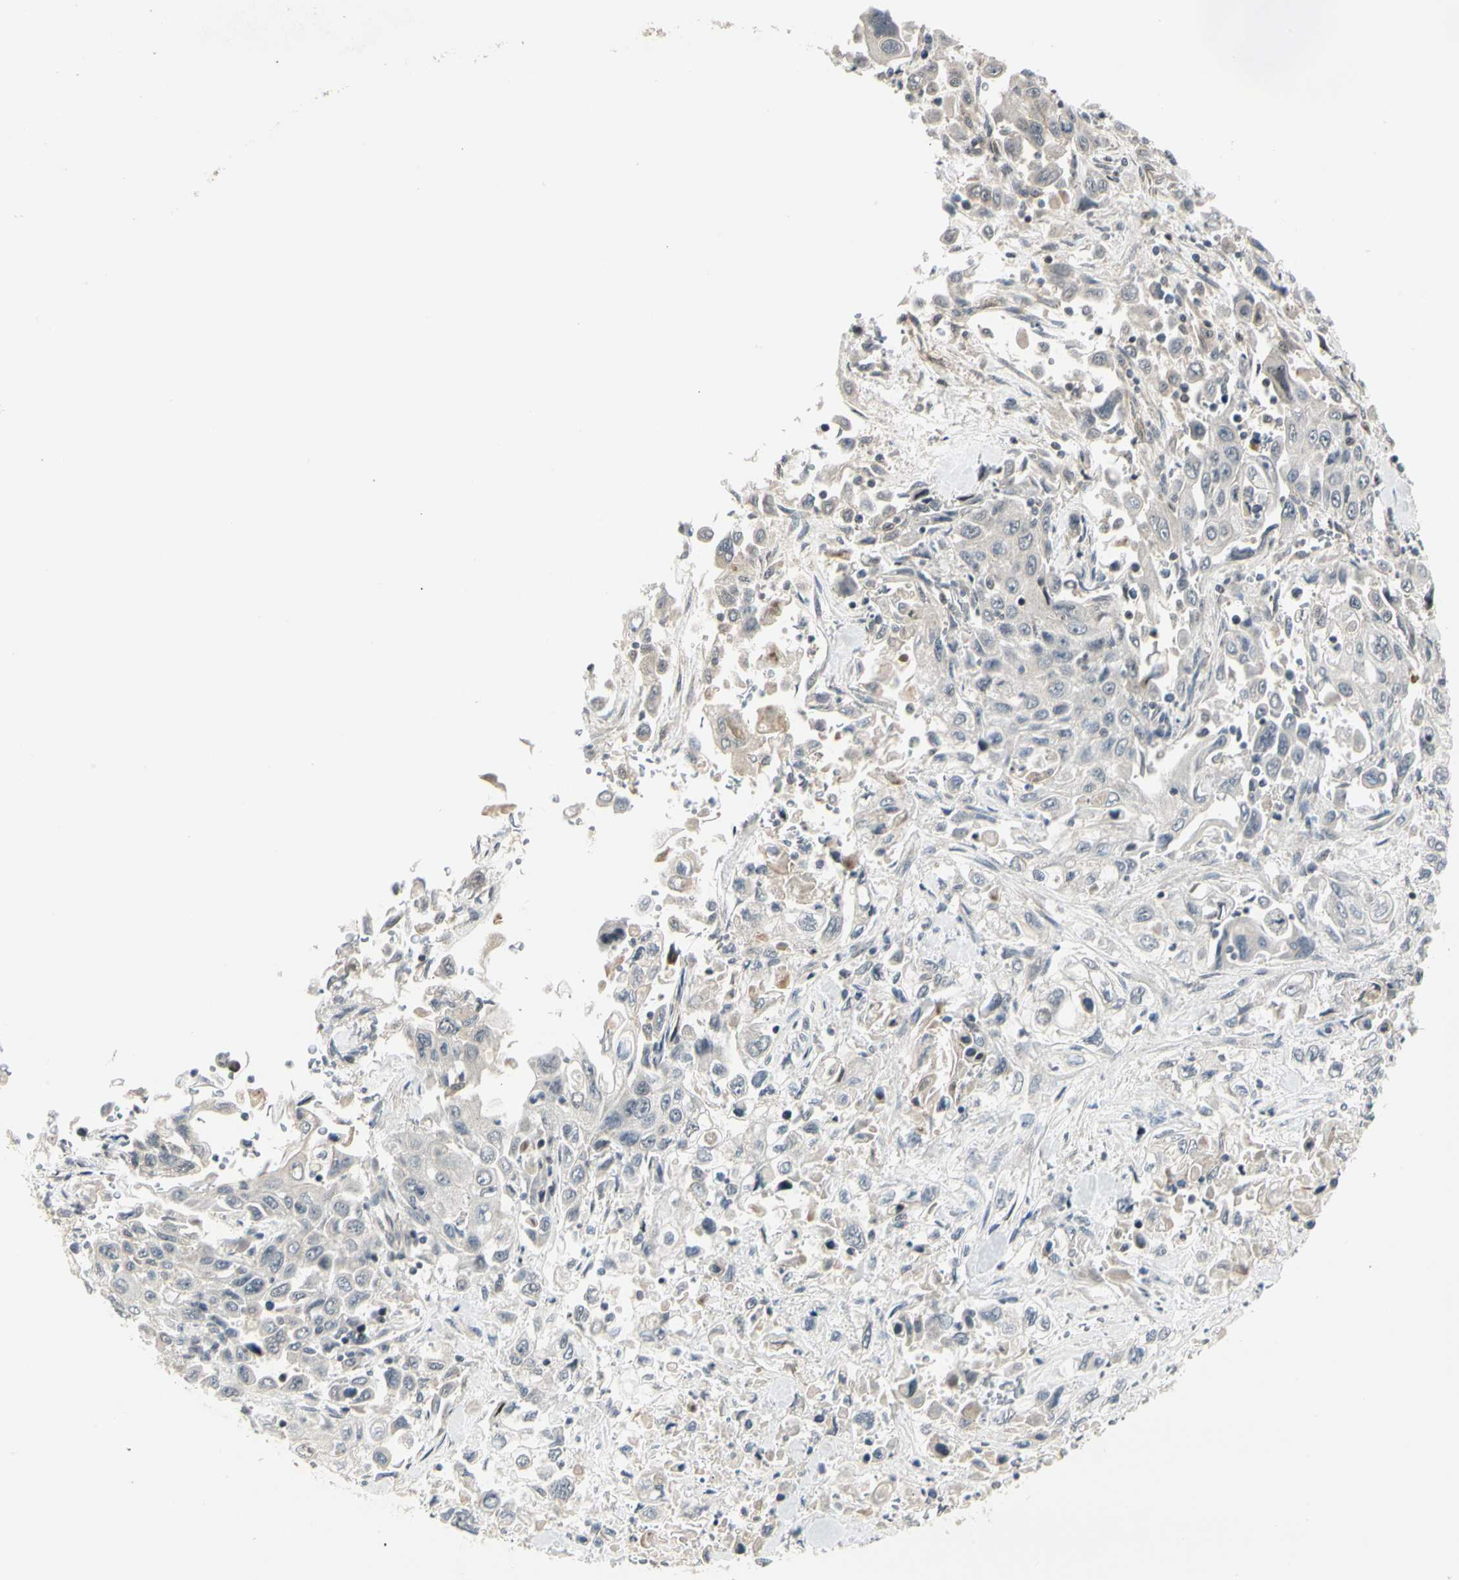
{"staining": {"intensity": "negative", "quantity": "none", "location": "none"}, "tissue": "pancreatic cancer", "cell_type": "Tumor cells", "image_type": "cancer", "snomed": [{"axis": "morphology", "description": "Adenocarcinoma, NOS"}, {"axis": "topography", "description": "Pancreas"}], "caption": "This histopathology image is of pancreatic cancer (adenocarcinoma) stained with immunohistochemistry to label a protein in brown with the nuclei are counter-stained blue. There is no expression in tumor cells.", "gene": "SVBP", "patient": {"sex": "male", "age": 70}}